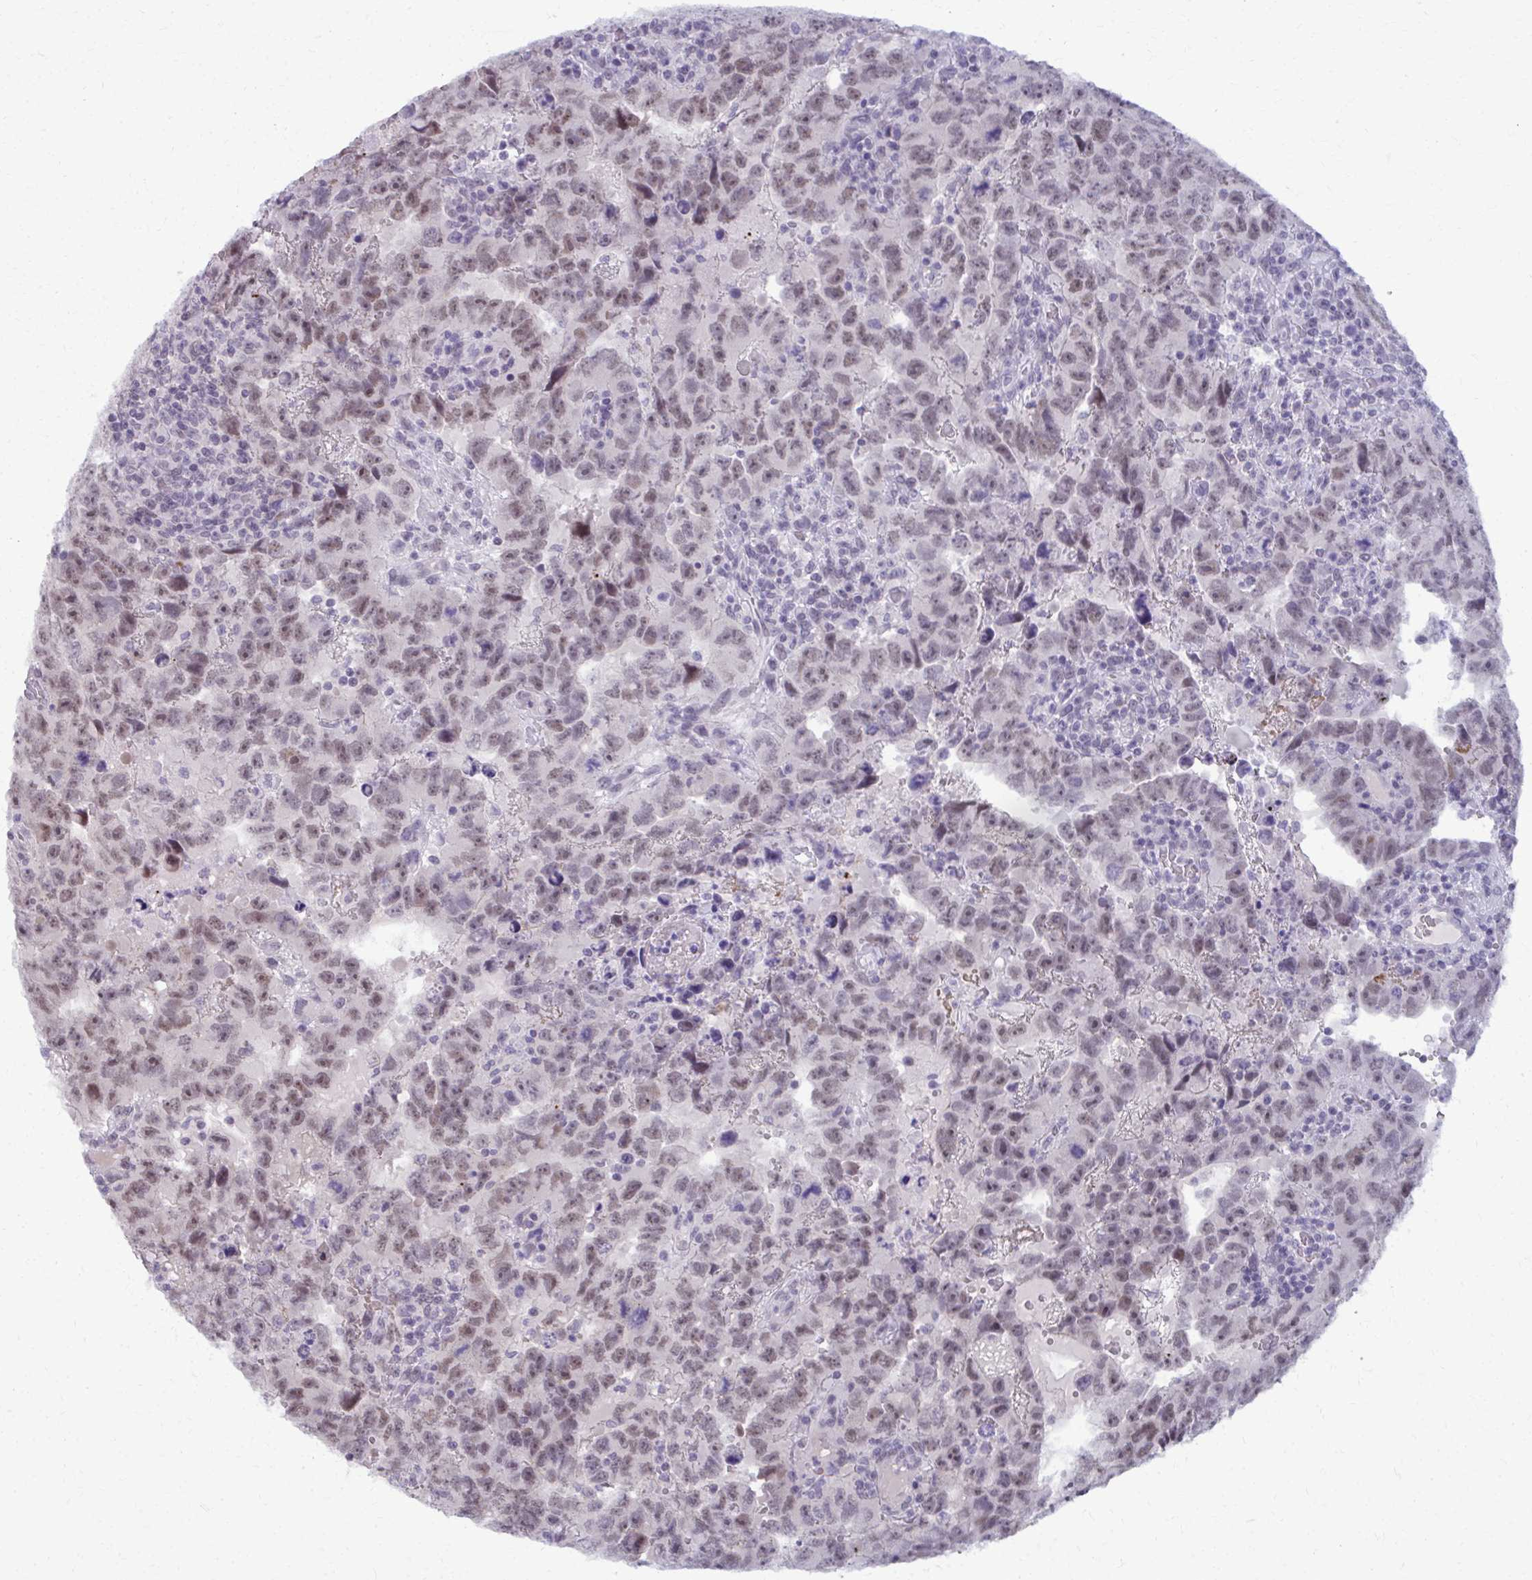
{"staining": {"intensity": "weak", "quantity": ">75%", "location": "nuclear"}, "tissue": "testis cancer", "cell_type": "Tumor cells", "image_type": "cancer", "snomed": [{"axis": "morphology", "description": "Carcinoma, Embryonal, NOS"}, {"axis": "topography", "description": "Testis"}], "caption": "Weak nuclear protein staining is present in about >75% of tumor cells in embryonal carcinoma (testis).", "gene": "MAF1", "patient": {"sex": "male", "age": 24}}